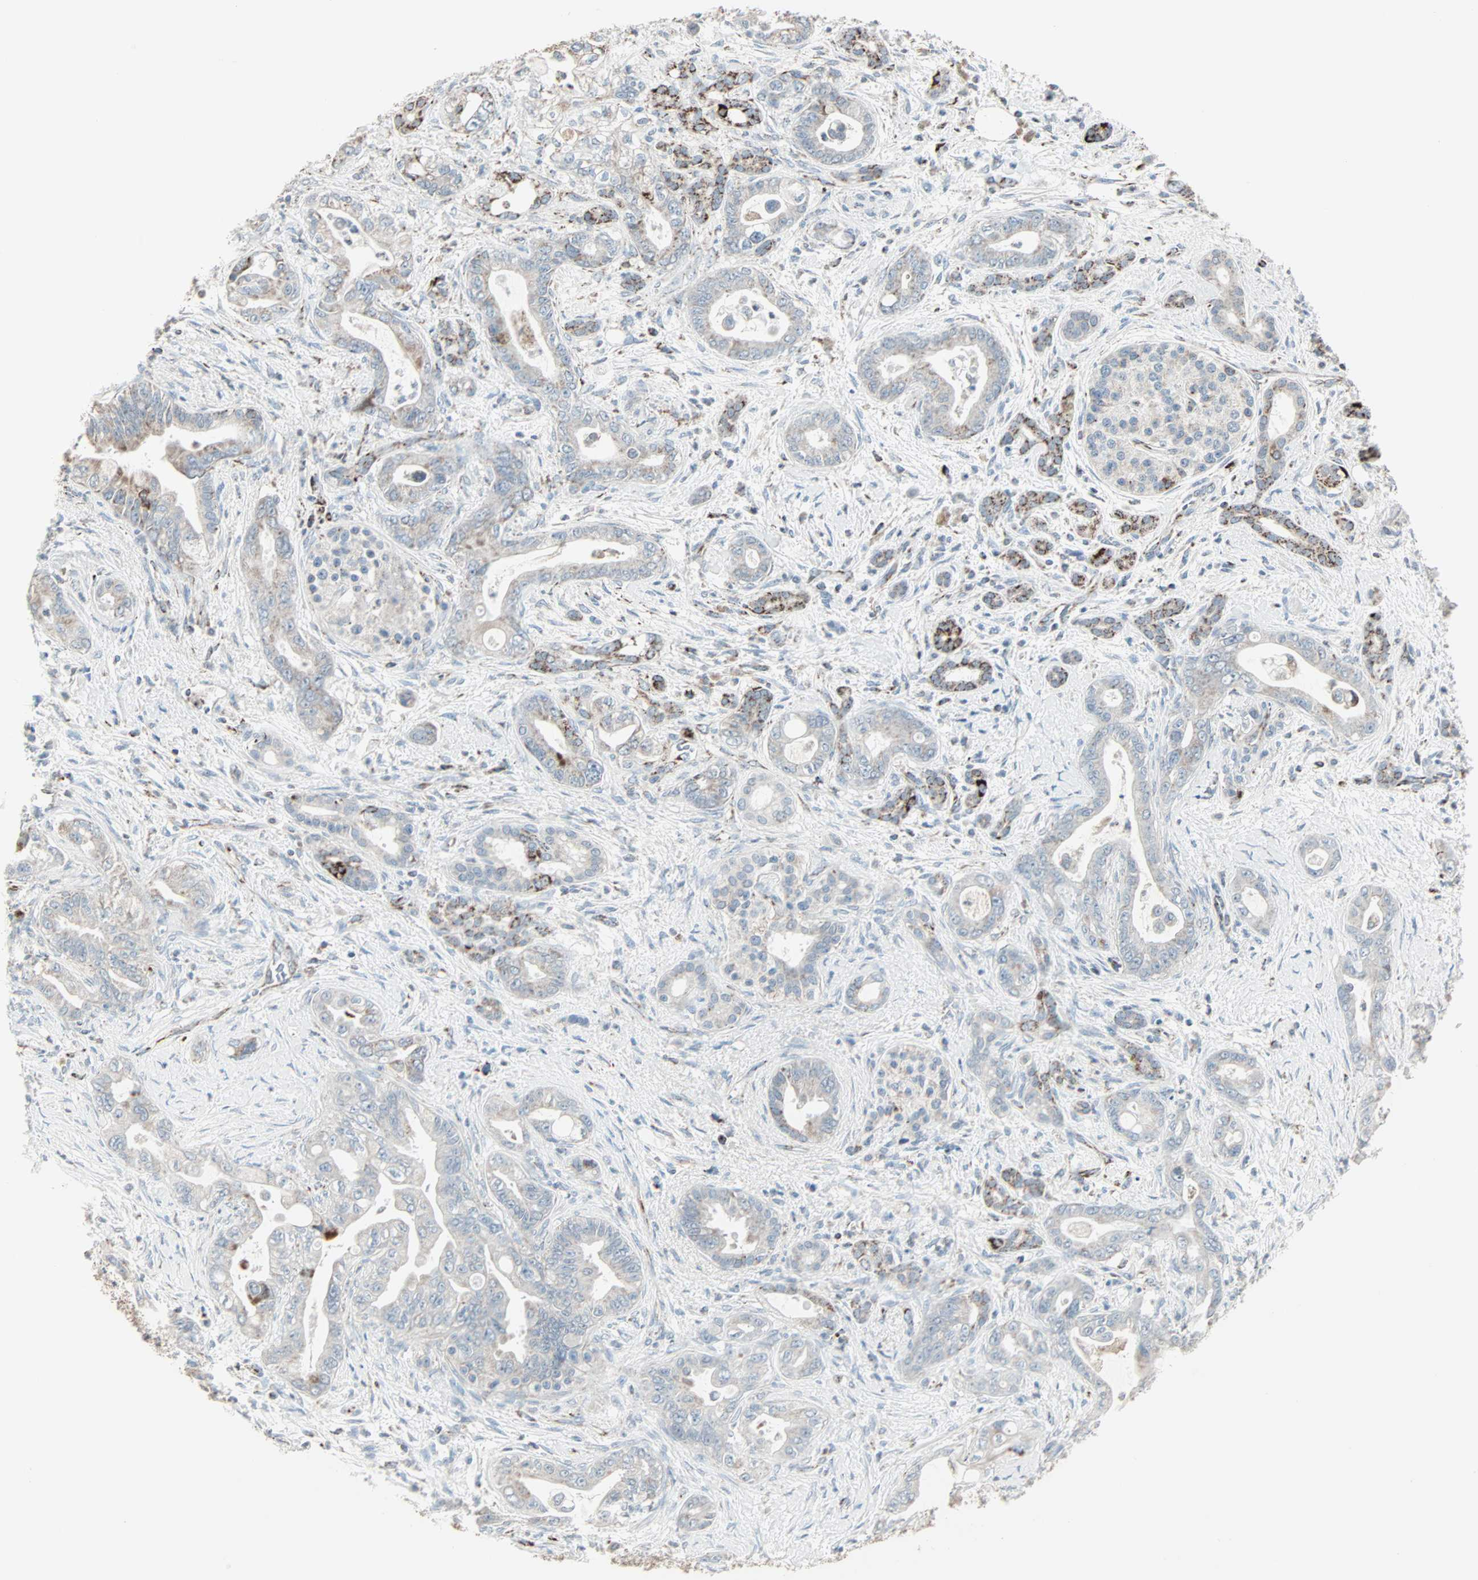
{"staining": {"intensity": "weak", "quantity": "<25%", "location": "cytoplasmic/membranous"}, "tissue": "pancreatic cancer", "cell_type": "Tumor cells", "image_type": "cancer", "snomed": [{"axis": "morphology", "description": "Adenocarcinoma, NOS"}, {"axis": "topography", "description": "Pancreas"}], "caption": "The image exhibits no staining of tumor cells in pancreatic cancer (adenocarcinoma).", "gene": "IDH2", "patient": {"sex": "male", "age": 70}}